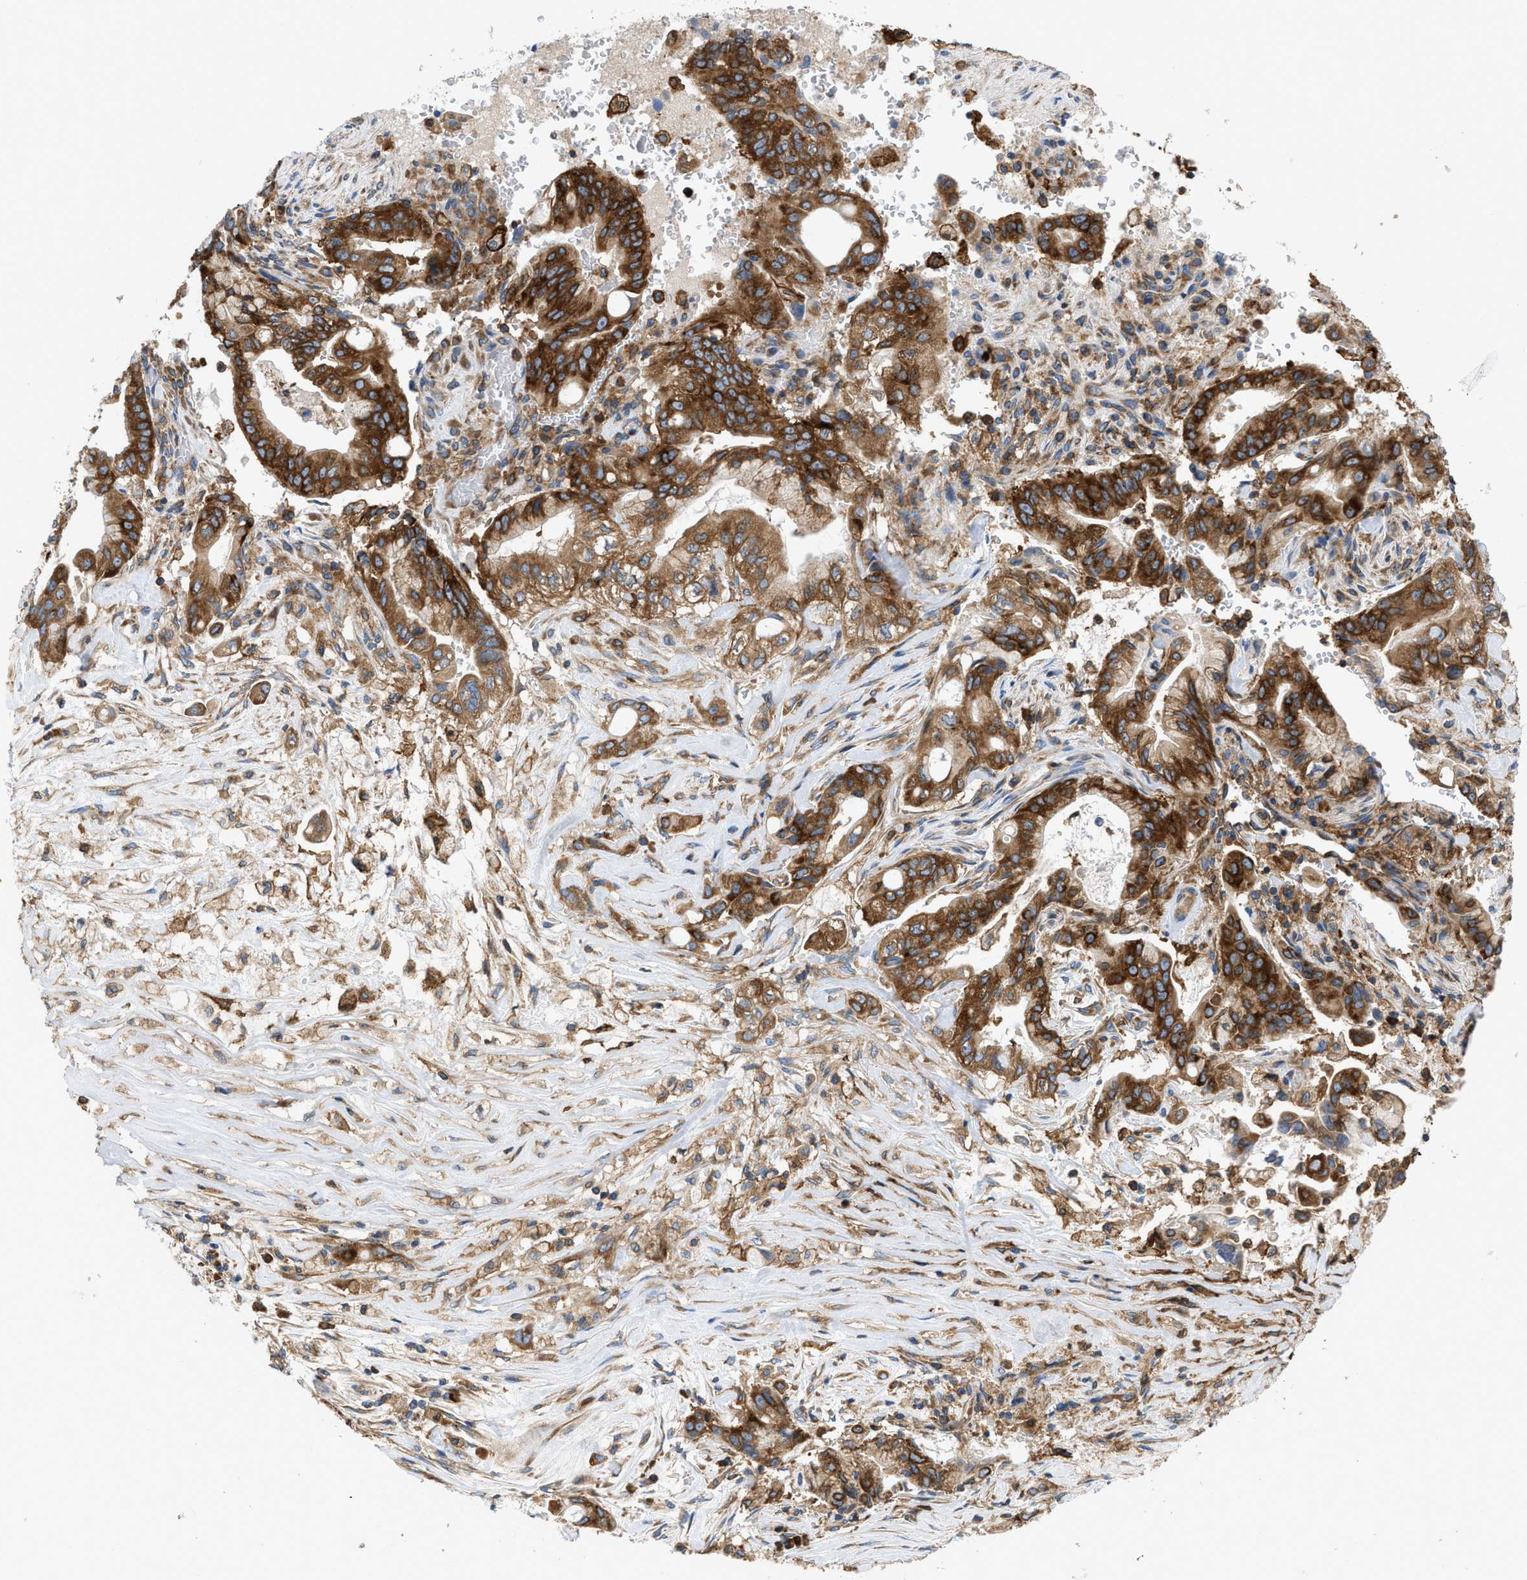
{"staining": {"intensity": "strong", "quantity": ">75%", "location": "cytoplasmic/membranous"}, "tissue": "pancreatic cancer", "cell_type": "Tumor cells", "image_type": "cancer", "snomed": [{"axis": "morphology", "description": "Adenocarcinoma, NOS"}, {"axis": "topography", "description": "Pancreas"}], "caption": "Immunohistochemical staining of human pancreatic cancer reveals high levels of strong cytoplasmic/membranous protein expression in about >75% of tumor cells. (brown staining indicates protein expression, while blue staining denotes nuclei).", "gene": "GPAT4", "patient": {"sex": "female", "age": 73}}